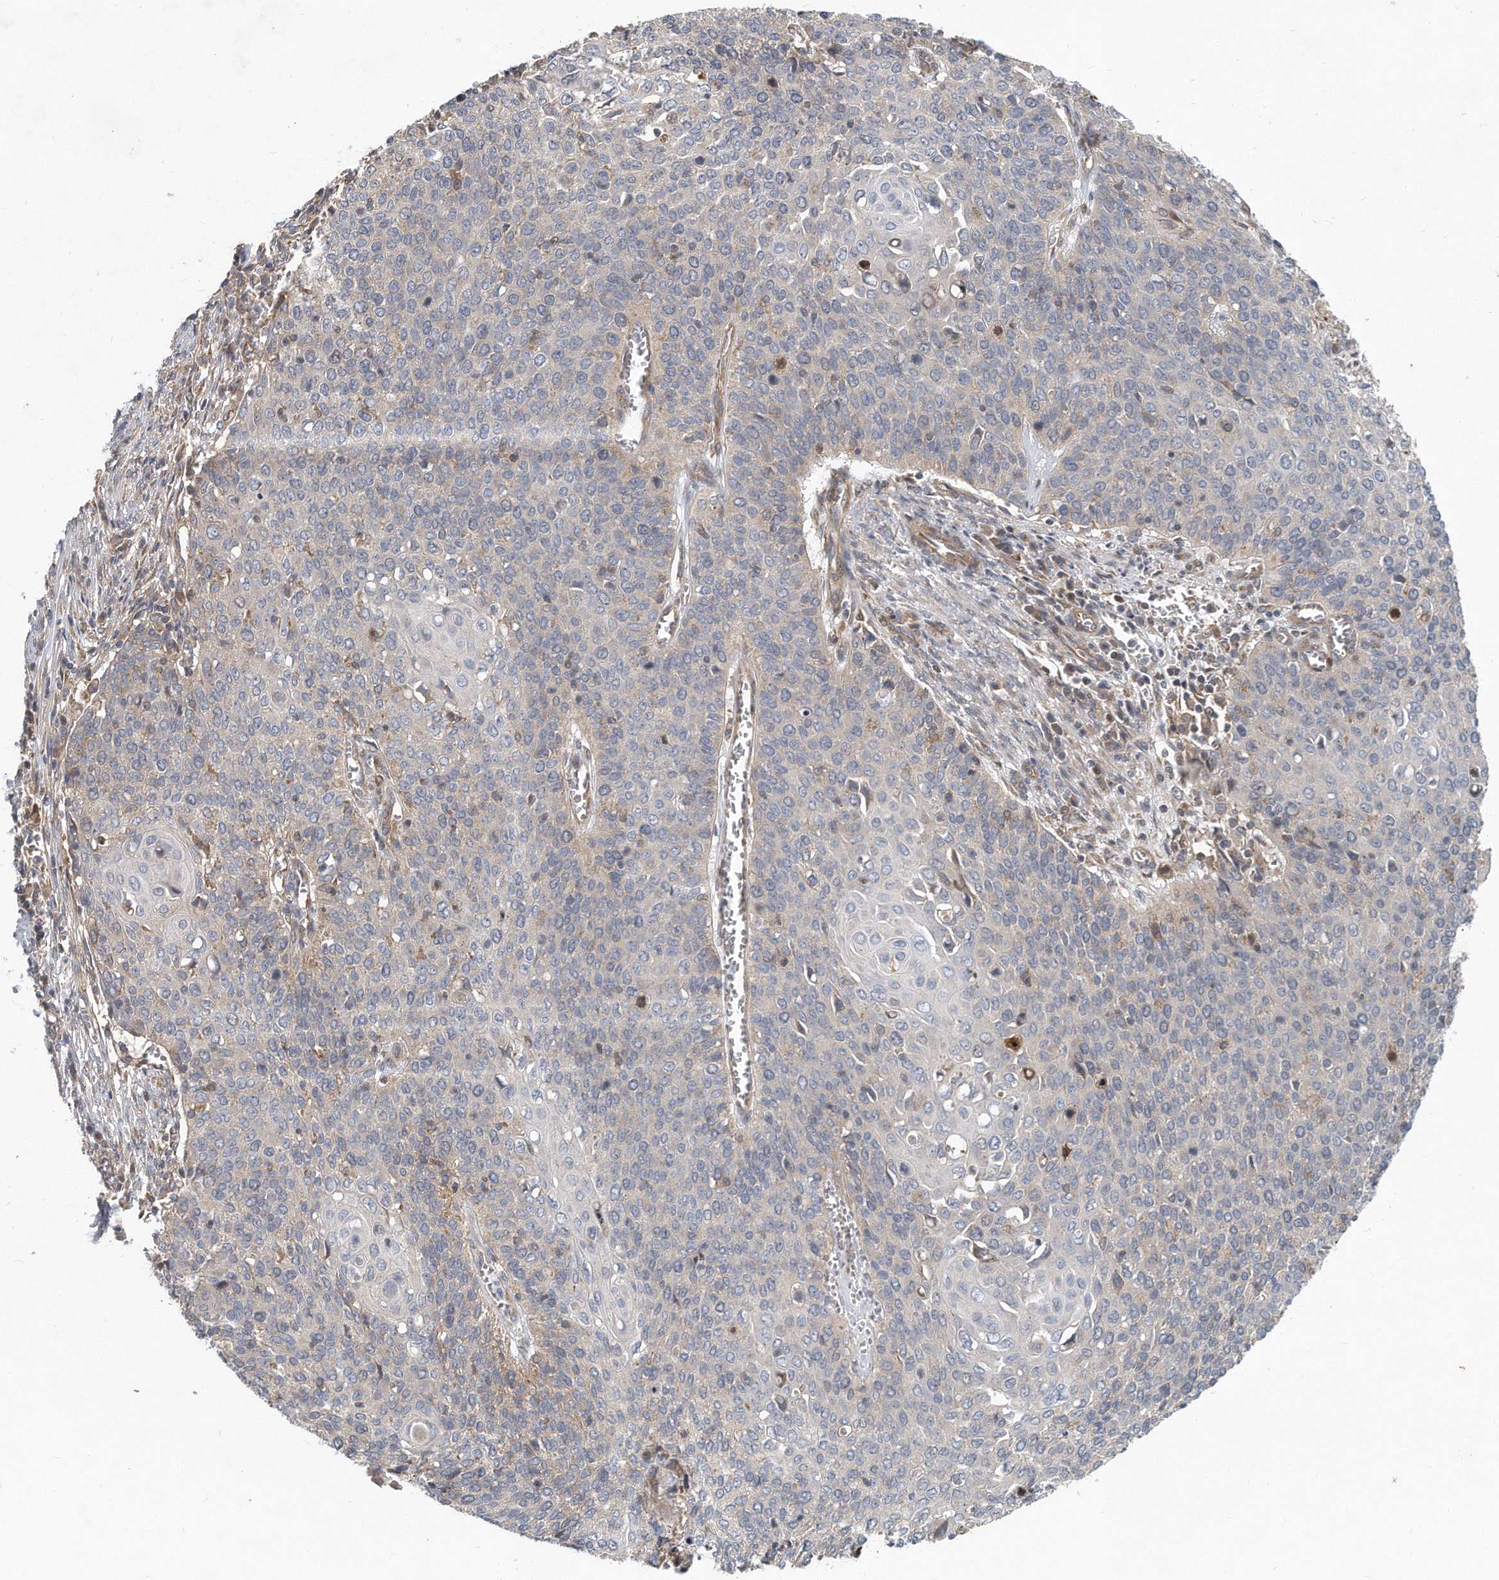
{"staining": {"intensity": "weak", "quantity": "<25%", "location": "cytoplasmic/membranous"}, "tissue": "cervical cancer", "cell_type": "Tumor cells", "image_type": "cancer", "snomed": [{"axis": "morphology", "description": "Squamous cell carcinoma, NOS"}, {"axis": "topography", "description": "Cervix"}], "caption": "Immunohistochemistry histopathology image of cervical cancer stained for a protein (brown), which displays no expression in tumor cells.", "gene": "PCDH8", "patient": {"sex": "female", "age": 39}}